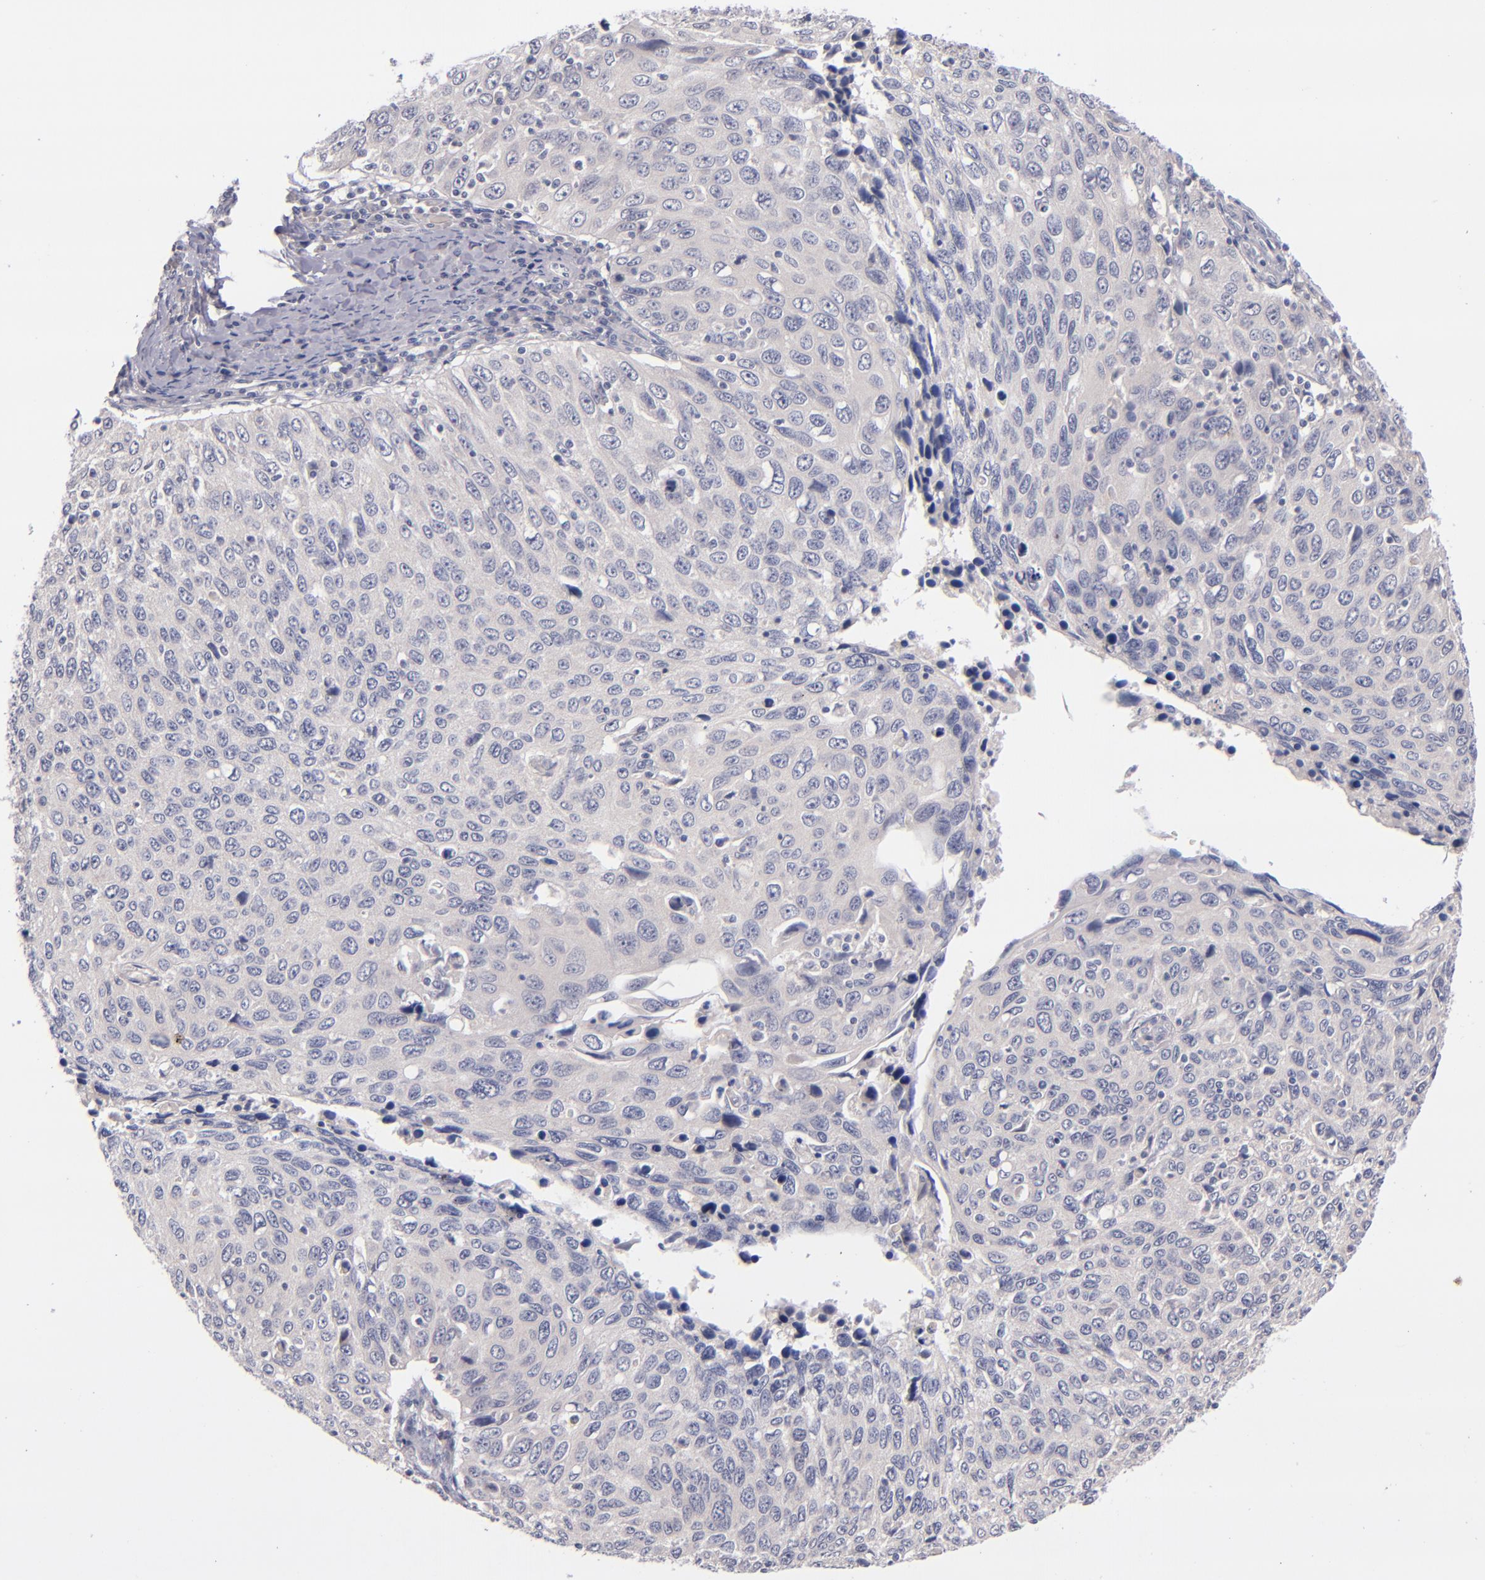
{"staining": {"intensity": "negative", "quantity": "none", "location": "none"}, "tissue": "cervical cancer", "cell_type": "Tumor cells", "image_type": "cancer", "snomed": [{"axis": "morphology", "description": "Squamous cell carcinoma, NOS"}, {"axis": "topography", "description": "Cervix"}], "caption": "Tumor cells show no significant expression in cervical cancer (squamous cell carcinoma).", "gene": "TSC2", "patient": {"sex": "female", "age": 53}}